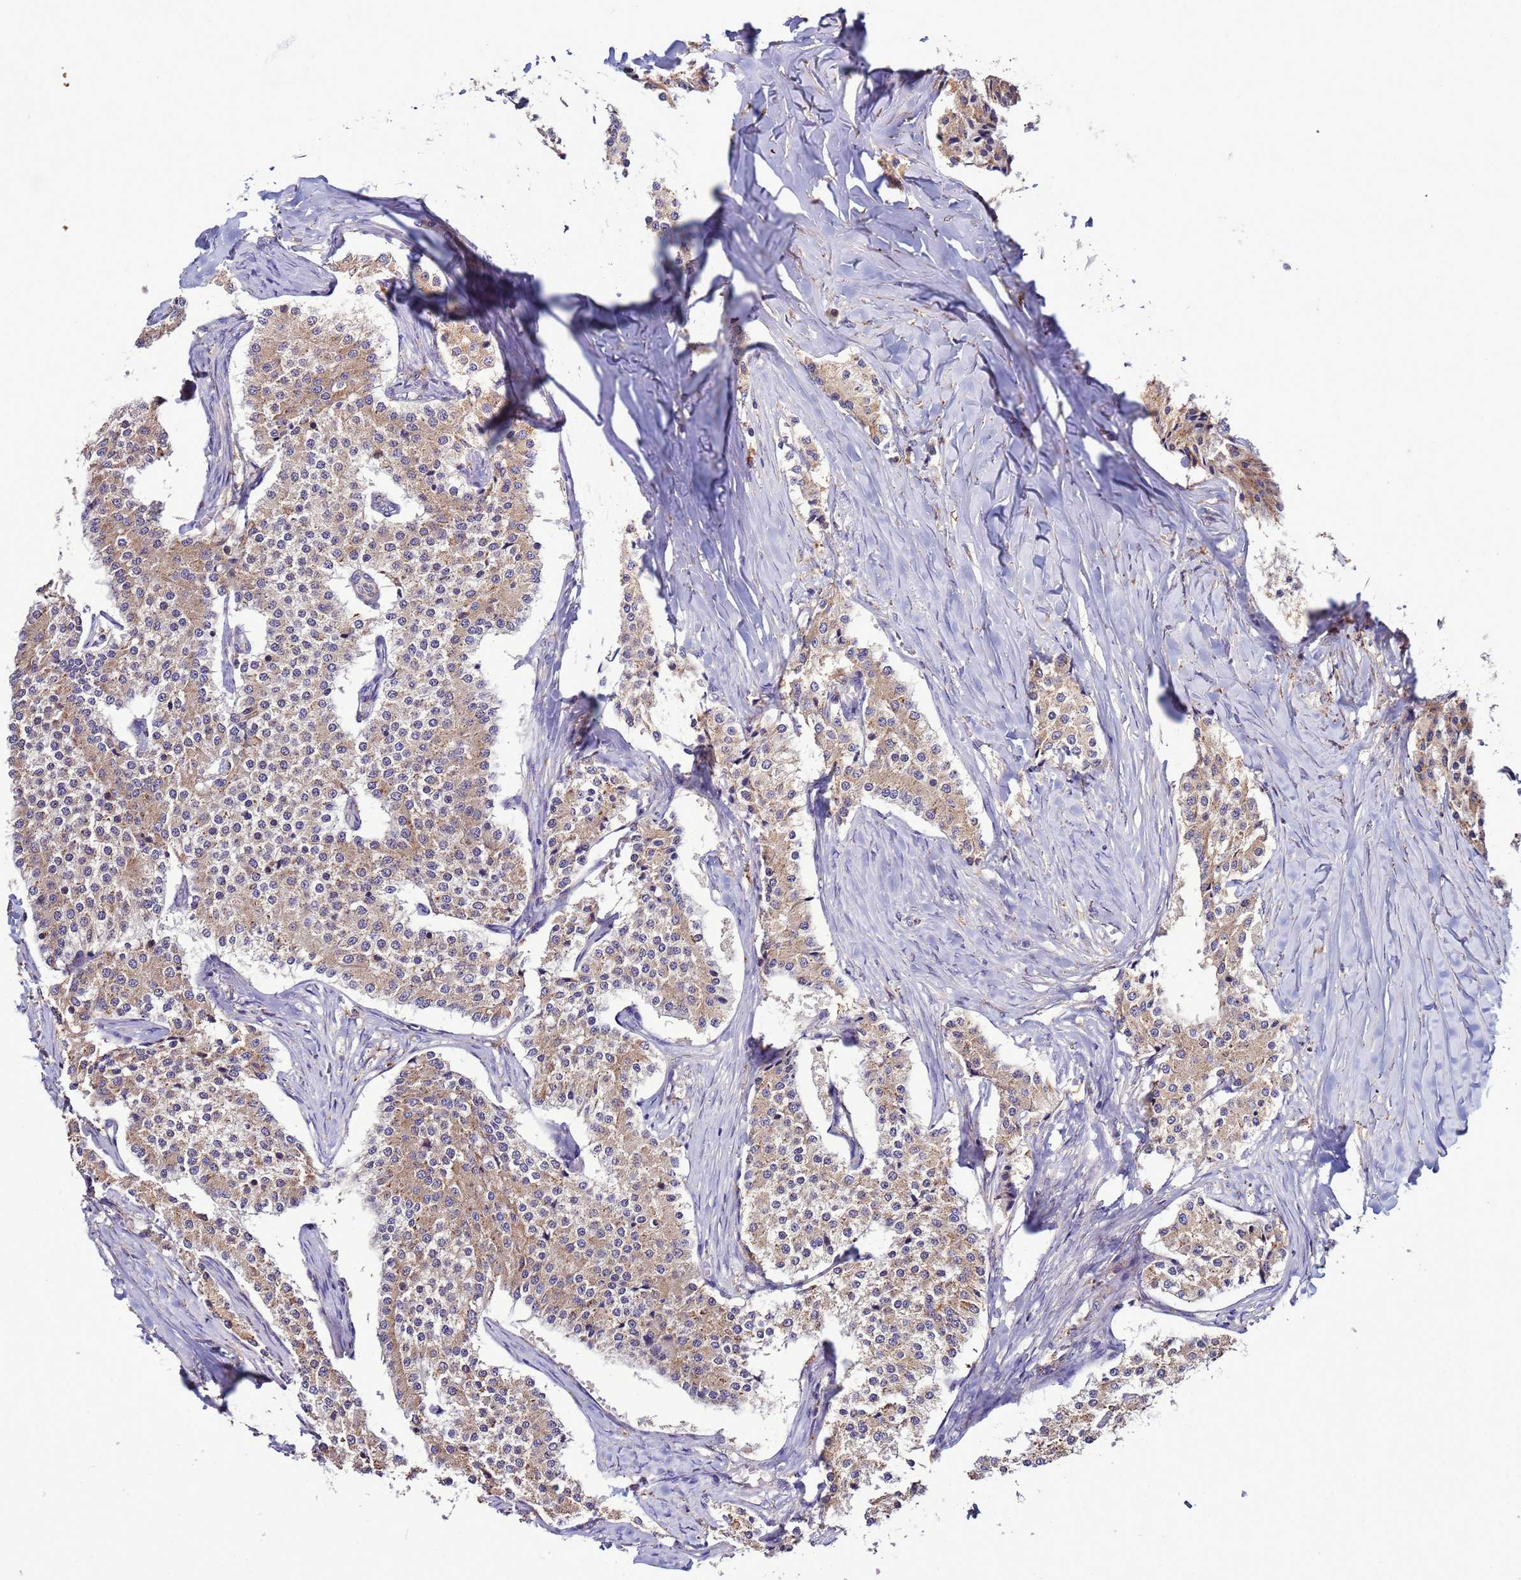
{"staining": {"intensity": "weak", "quantity": ">75%", "location": "cytoplasmic/membranous"}, "tissue": "carcinoid", "cell_type": "Tumor cells", "image_type": "cancer", "snomed": [{"axis": "morphology", "description": "Carcinoid, malignant, NOS"}, {"axis": "topography", "description": "Colon"}], "caption": "Carcinoid was stained to show a protein in brown. There is low levels of weak cytoplasmic/membranous staining in about >75% of tumor cells. Ihc stains the protein of interest in brown and the nuclei are stained blue.", "gene": "ANTKMT", "patient": {"sex": "female", "age": 52}}